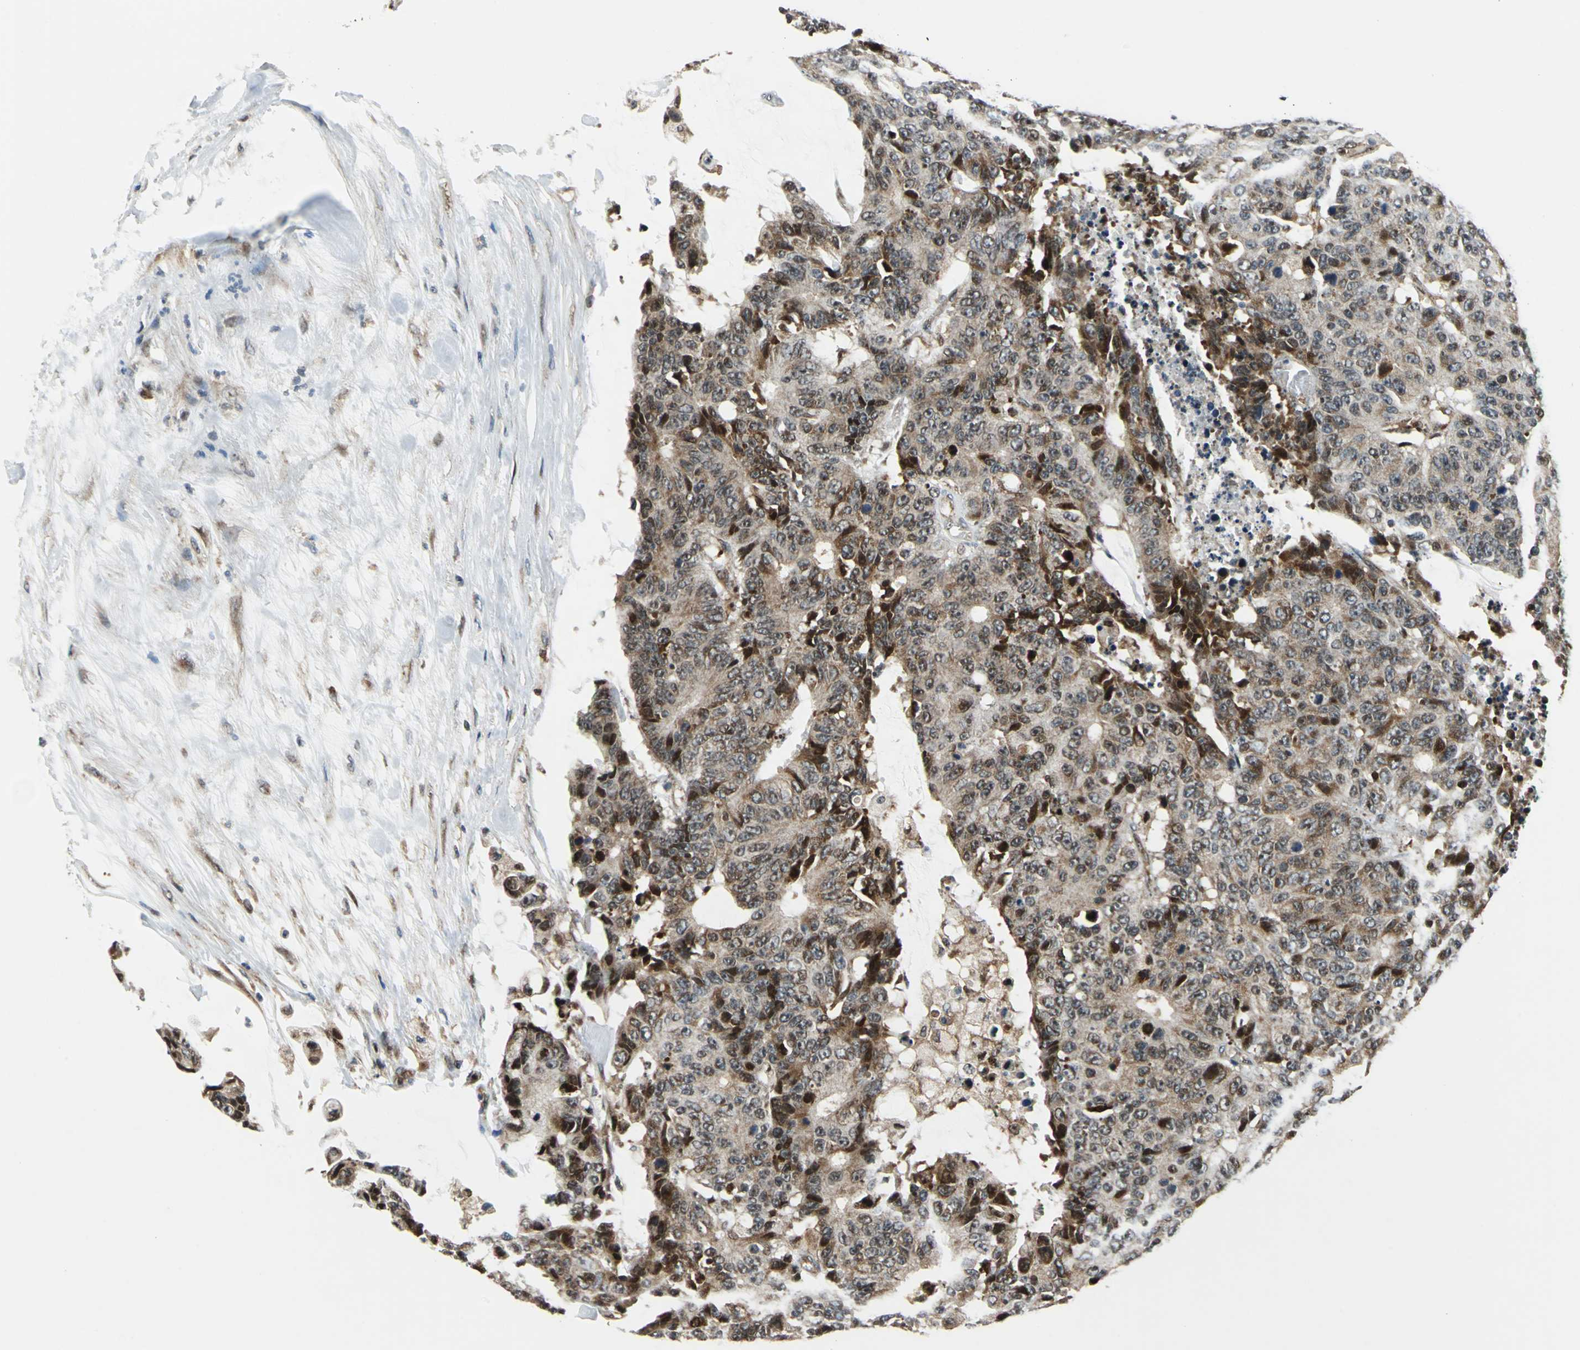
{"staining": {"intensity": "strong", "quantity": "25%-75%", "location": "cytoplasmic/membranous,nuclear"}, "tissue": "colorectal cancer", "cell_type": "Tumor cells", "image_type": "cancer", "snomed": [{"axis": "morphology", "description": "Adenocarcinoma, NOS"}, {"axis": "topography", "description": "Colon"}], "caption": "This image reveals adenocarcinoma (colorectal) stained with immunohistochemistry (IHC) to label a protein in brown. The cytoplasmic/membranous and nuclear of tumor cells show strong positivity for the protein. Nuclei are counter-stained blue.", "gene": "AATF", "patient": {"sex": "female", "age": 86}}